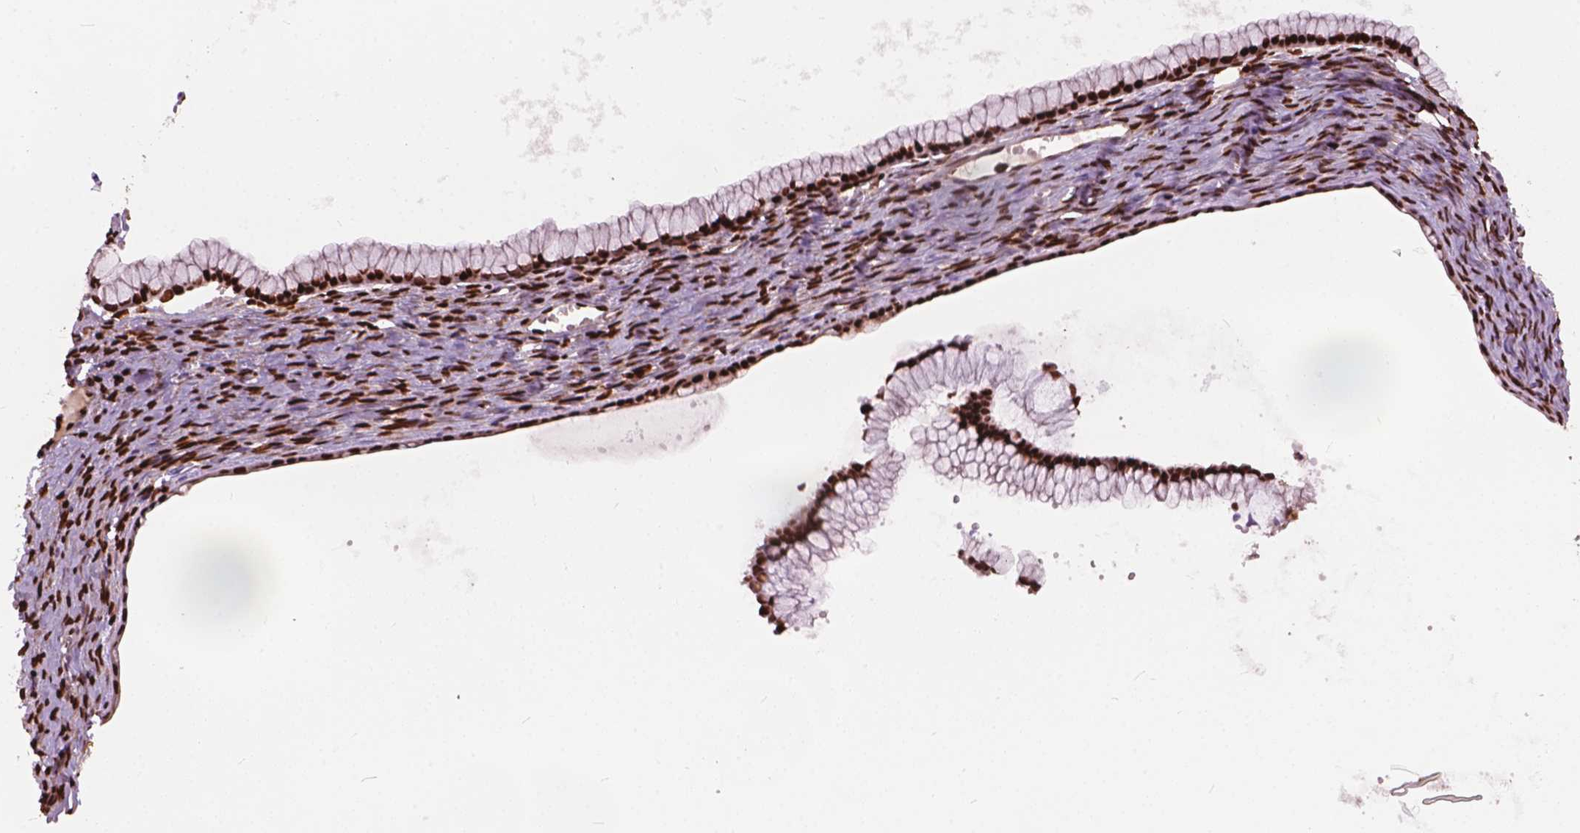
{"staining": {"intensity": "strong", "quantity": ">75%", "location": "nuclear"}, "tissue": "ovarian cancer", "cell_type": "Tumor cells", "image_type": "cancer", "snomed": [{"axis": "morphology", "description": "Cystadenocarcinoma, mucinous, NOS"}, {"axis": "topography", "description": "Ovary"}], "caption": "Tumor cells display strong nuclear staining in about >75% of cells in mucinous cystadenocarcinoma (ovarian). The protein is stained brown, and the nuclei are stained in blue (DAB IHC with brightfield microscopy, high magnification).", "gene": "ANP32B", "patient": {"sex": "female", "age": 41}}